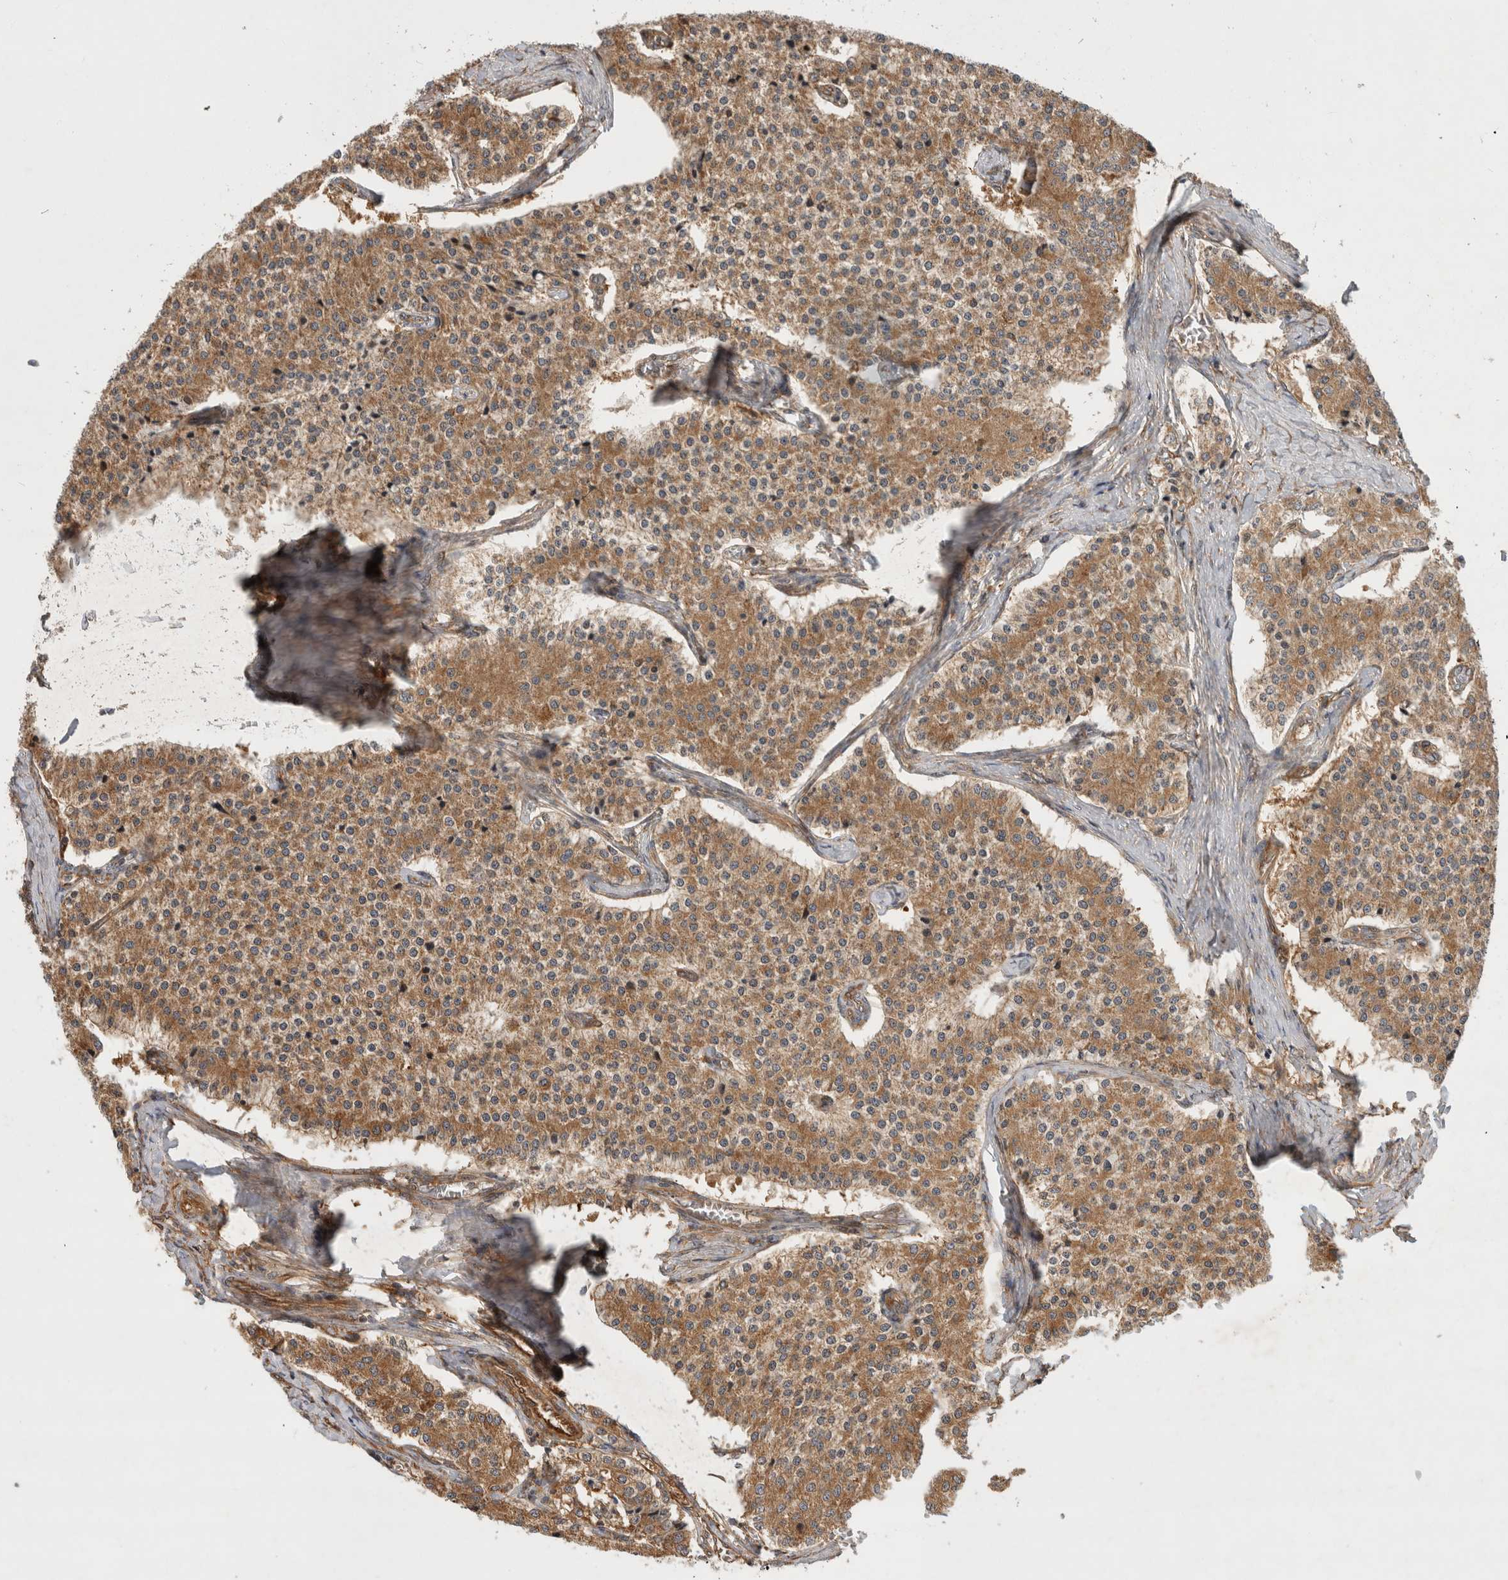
{"staining": {"intensity": "moderate", "quantity": ">75%", "location": "cytoplasmic/membranous"}, "tissue": "carcinoid", "cell_type": "Tumor cells", "image_type": "cancer", "snomed": [{"axis": "morphology", "description": "Carcinoid, malignant, NOS"}, {"axis": "topography", "description": "Colon"}], "caption": "IHC of malignant carcinoid reveals medium levels of moderate cytoplasmic/membranous staining in approximately >75% of tumor cells. (DAB IHC with brightfield microscopy, high magnification).", "gene": "TUBD1", "patient": {"sex": "female", "age": 52}}